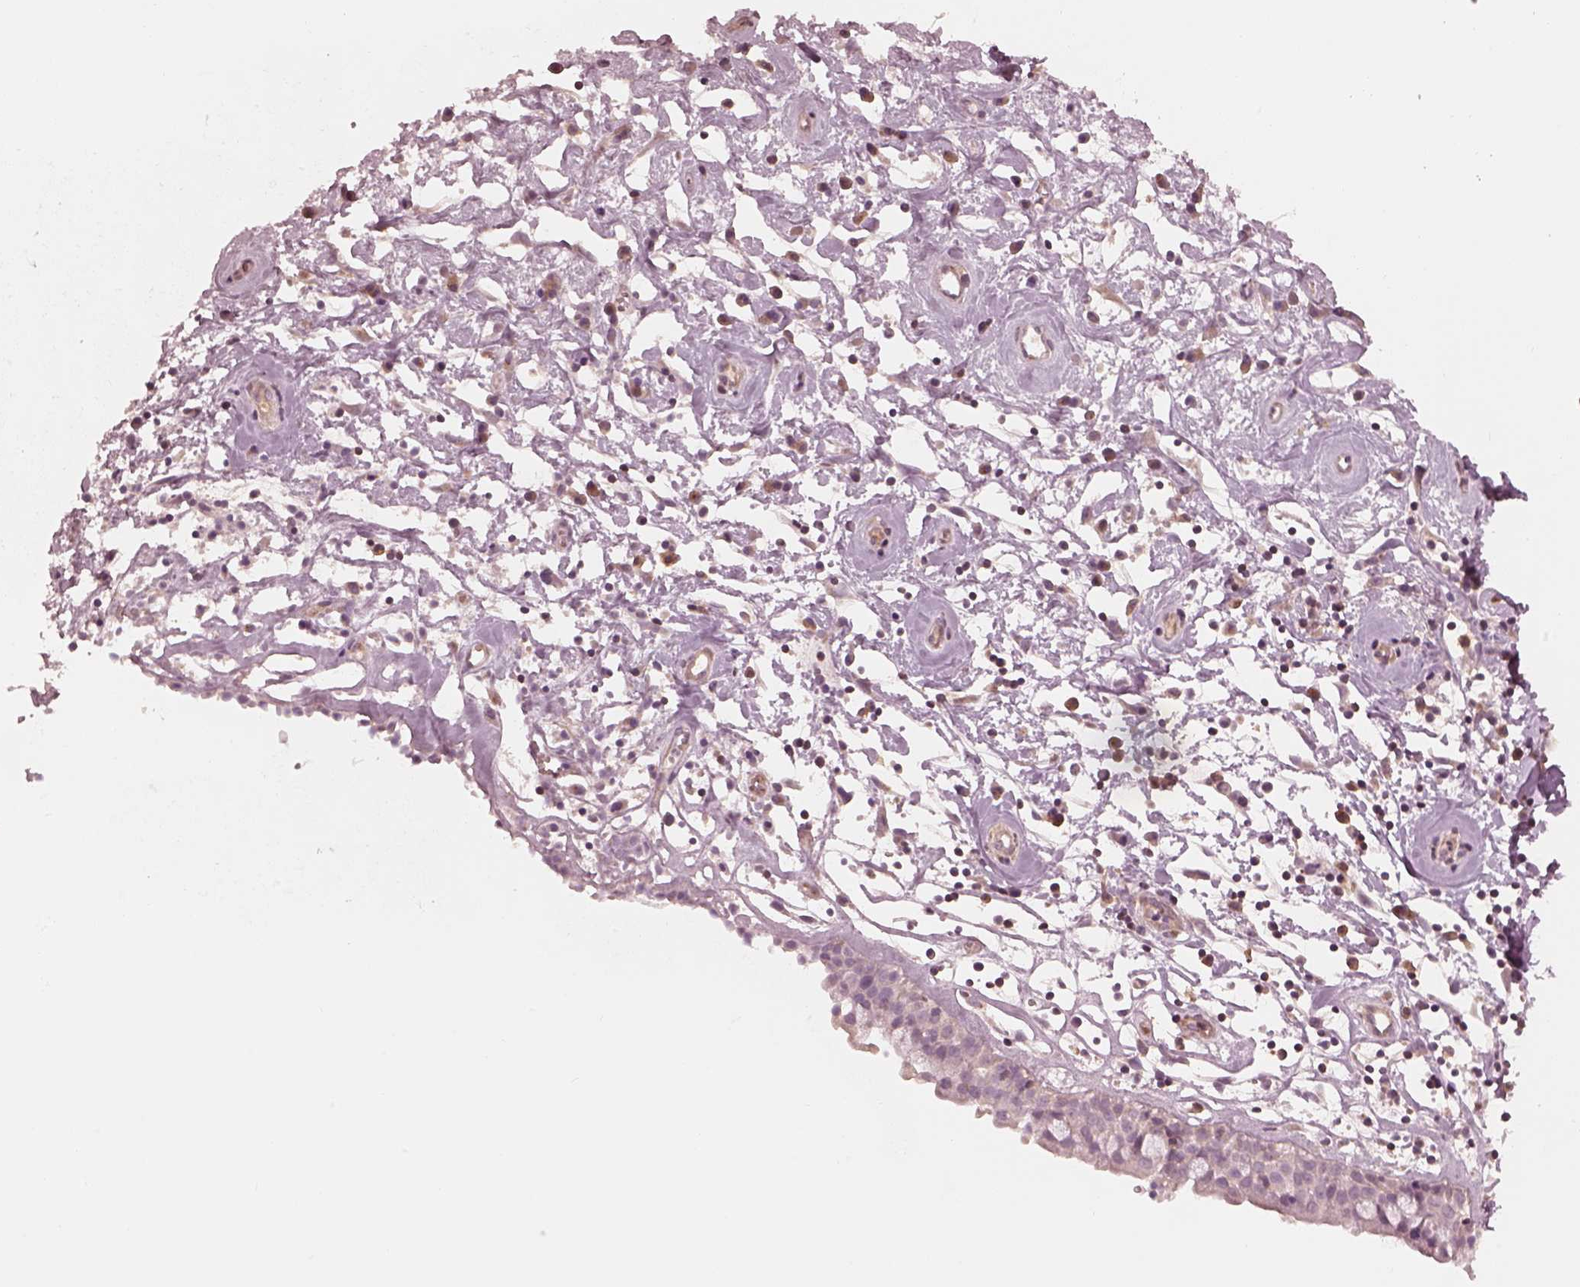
{"staining": {"intensity": "negative", "quantity": "none", "location": "none"}, "tissue": "nasopharynx", "cell_type": "Respiratory epithelial cells", "image_type": "normal", "snomed": [{"axis": "morphology", "description": "Normal tissue, NOS"}, {"axis": "topography", "description": "Nasopharynx"}], "caption": "This is a image of immunohistochemistry staining of benign nasopharynx, which shows no expression in respiratory epithelial cells.", "gene": "PRKACG", "patient": {"sex": "male", "age": 77}}